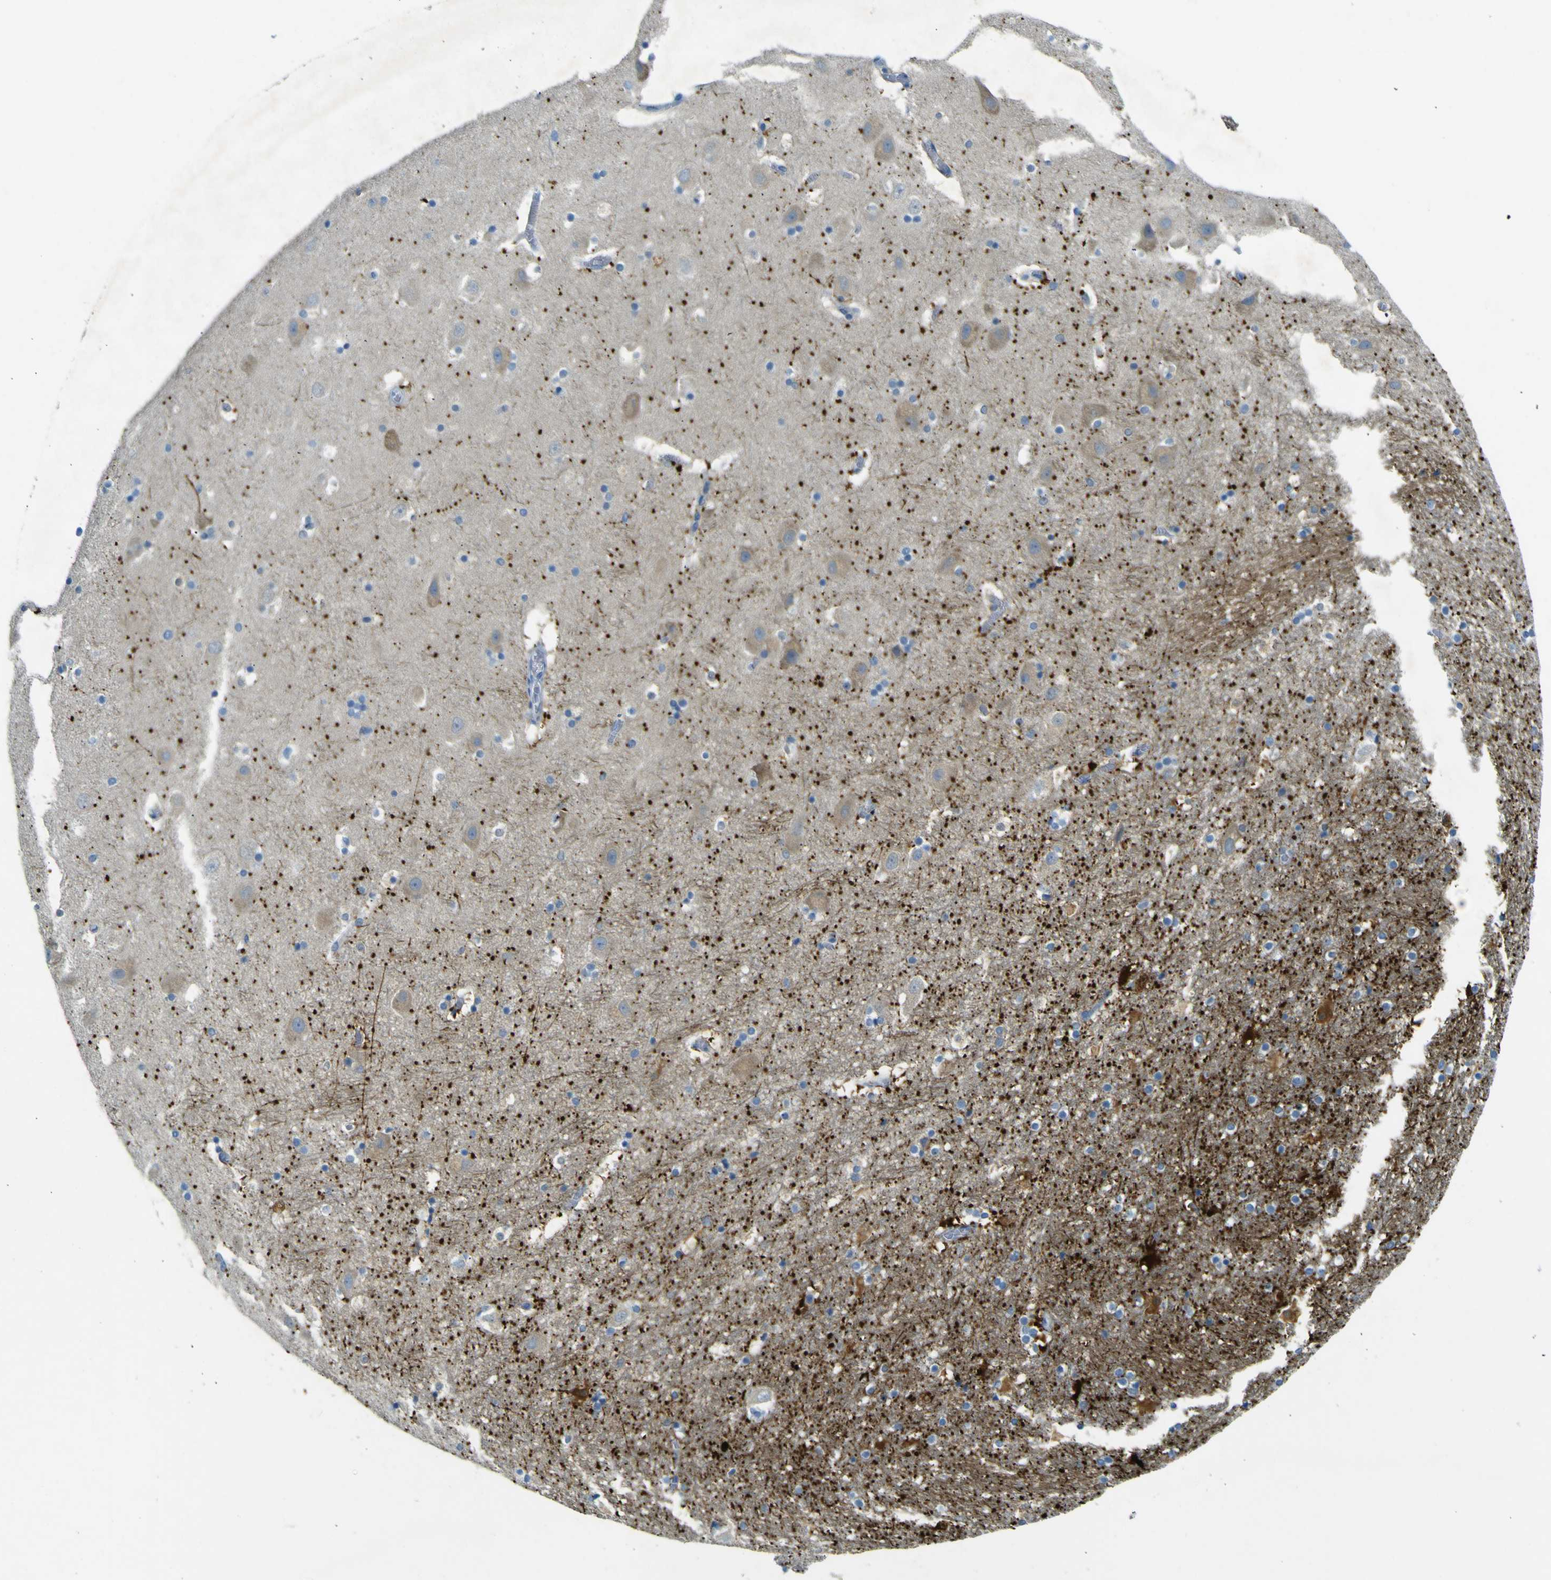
{"staining": {"intensity": "negative", "quantity": "none", "location": "none"}, "tissue": "hippocampus", "cell_type": "Glial cells", "image_type": "normal", "snomed": [{"axis": "morphology", "description": "Normal tissue, NOS"}, {"axis": "topography", "description": "Hippocampus"}], "caption": "The micrograph reveals no significant positivity in glial cells of hippocampus. The staining is performed using DAB (3,3'-diaminobenzidine) brown chromogen with nuclei counter-stained in using hematoxylin.", "gene": "SORCS1", "patient": {"sex": "male", "age": 45}}